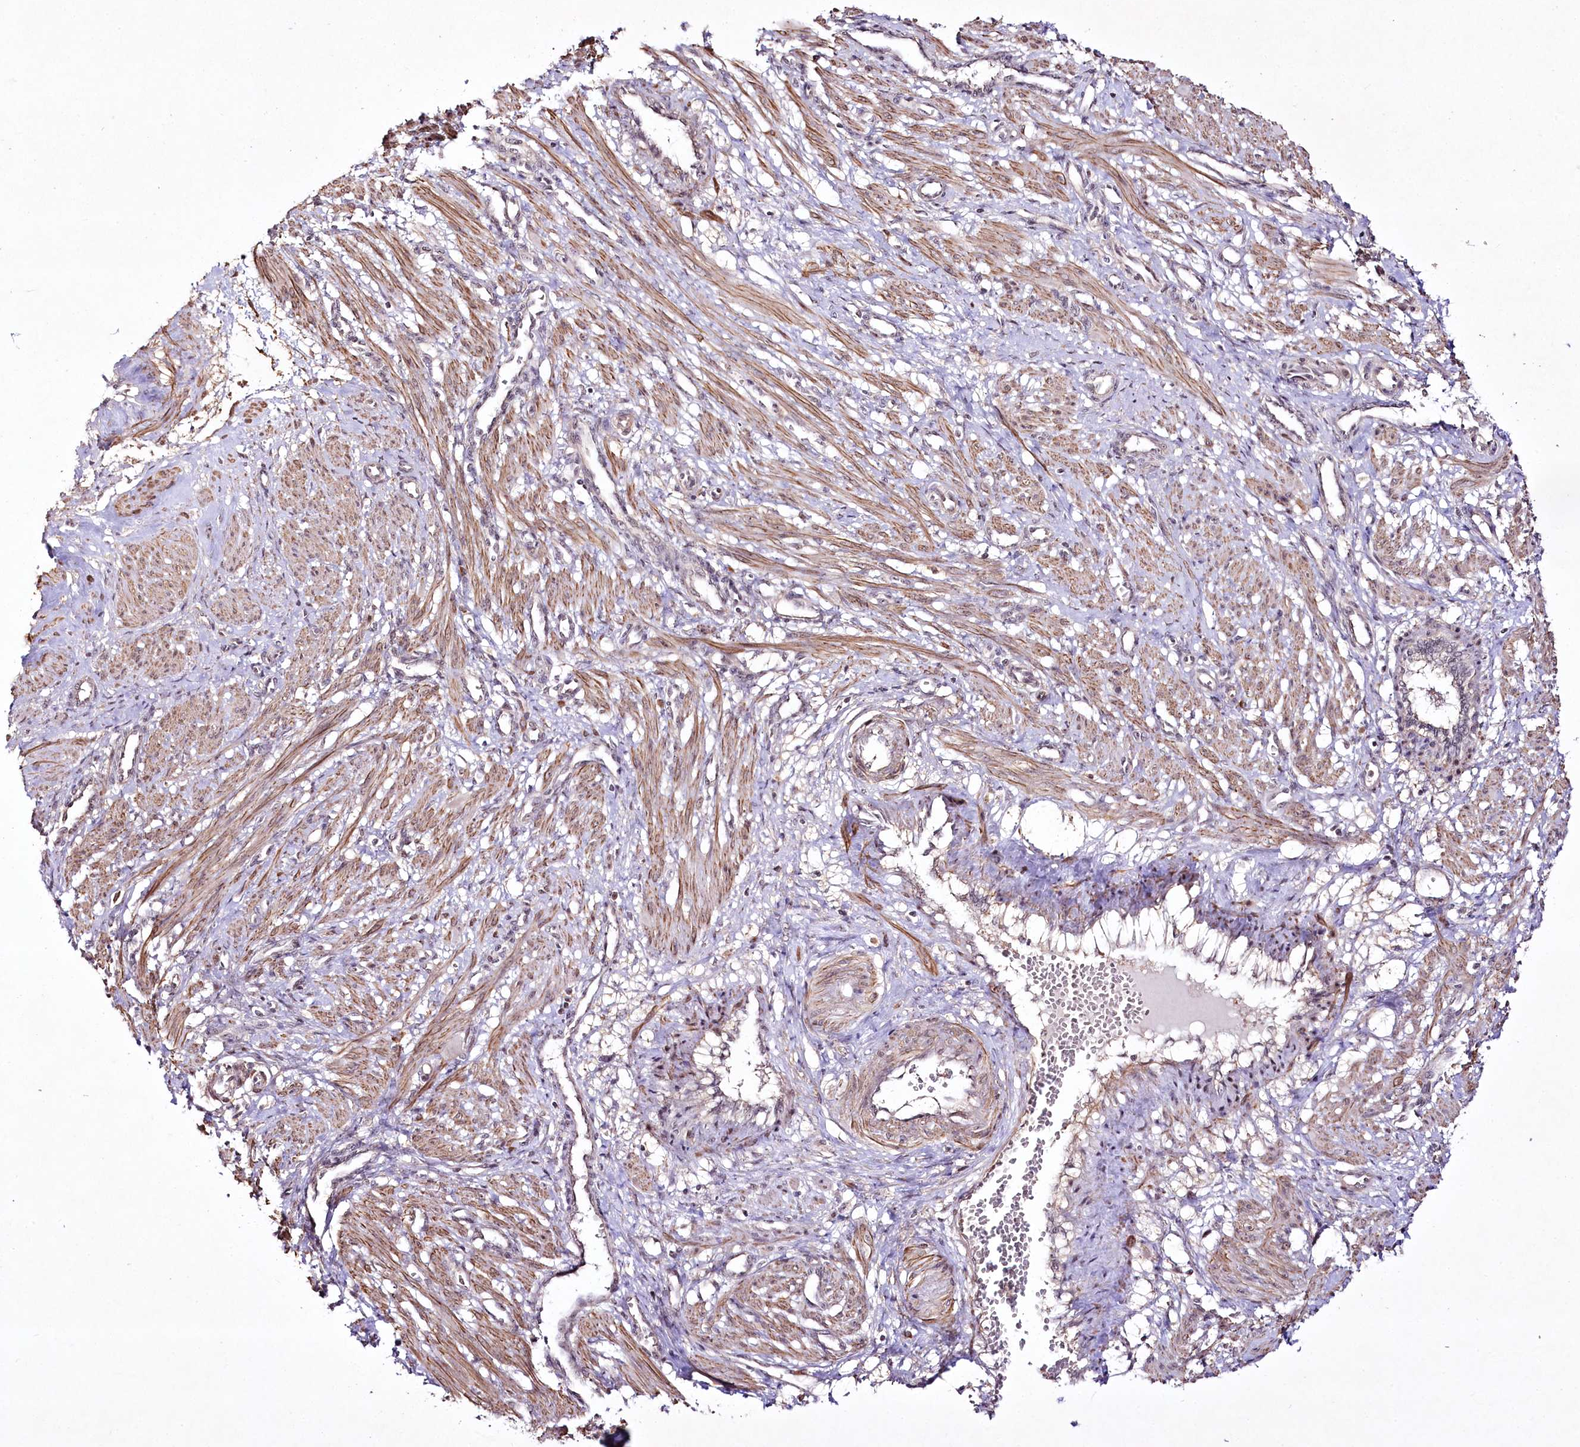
{"staining": {"intensity": "moderate", "quantity": ">75%", "location": "cytoplasmic/membranous"}, "tissue": "smooth muscle", "cell_type": "Smooth muscle cells", "image_type": "normal", "snomed": [{"axis": "morphology", "description": "Normal tissue, NOS"}, {"axis": "topography", "description": "Endometrium"}], "caption": "Immunohistochemical staining of normal smooth muscle displays moderate cytoplasmic/membranous protein staining in about >75% of smooth muscle cells. Ihc stains the protein of interest in brown and the nuclei are stained blue.", "gene": "CCDC59", "patient": {"sex": "female", "age": 33}}